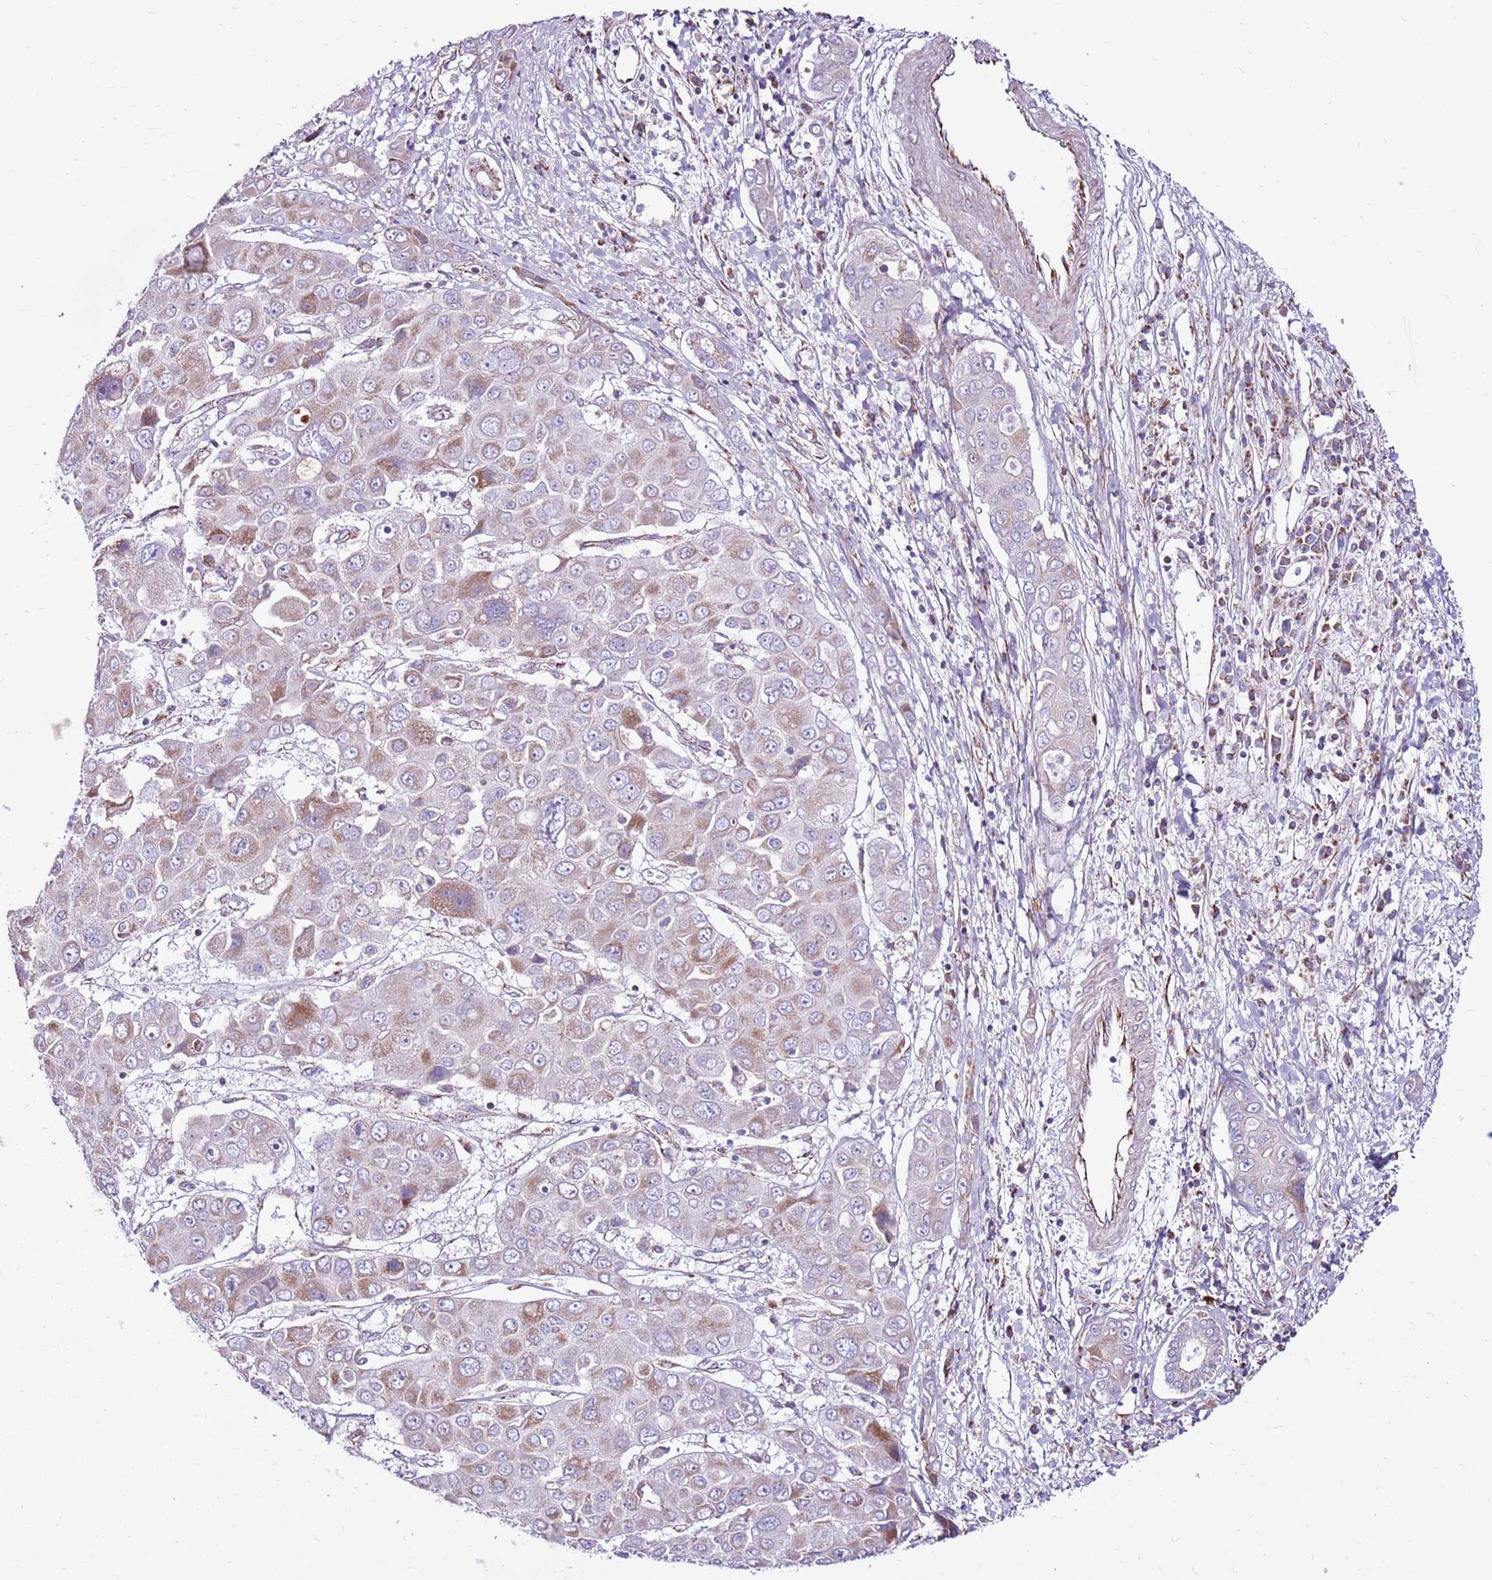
{"staining": {"intensity": "moderate", "quantity": "<25%", "location": "cytoplasmic/membranous"}, "tissue": "liver cancer", "cell_type": "Tumor cells", "image_type": "cancer", "snomed": [{"axis": "morphology", "description": "Cholangiocarcinoma"}, {"axis": "topography", "description": "Liver"}], "caption": "Human cholangiocarcinoma (liver) stained with a brown dye demonstrates moderate cytoplasmic/membranous positive positivity in about <25% of tumor cells.", "gene": "HECTD4", "patient": {"sex": "male", "age": 67}}